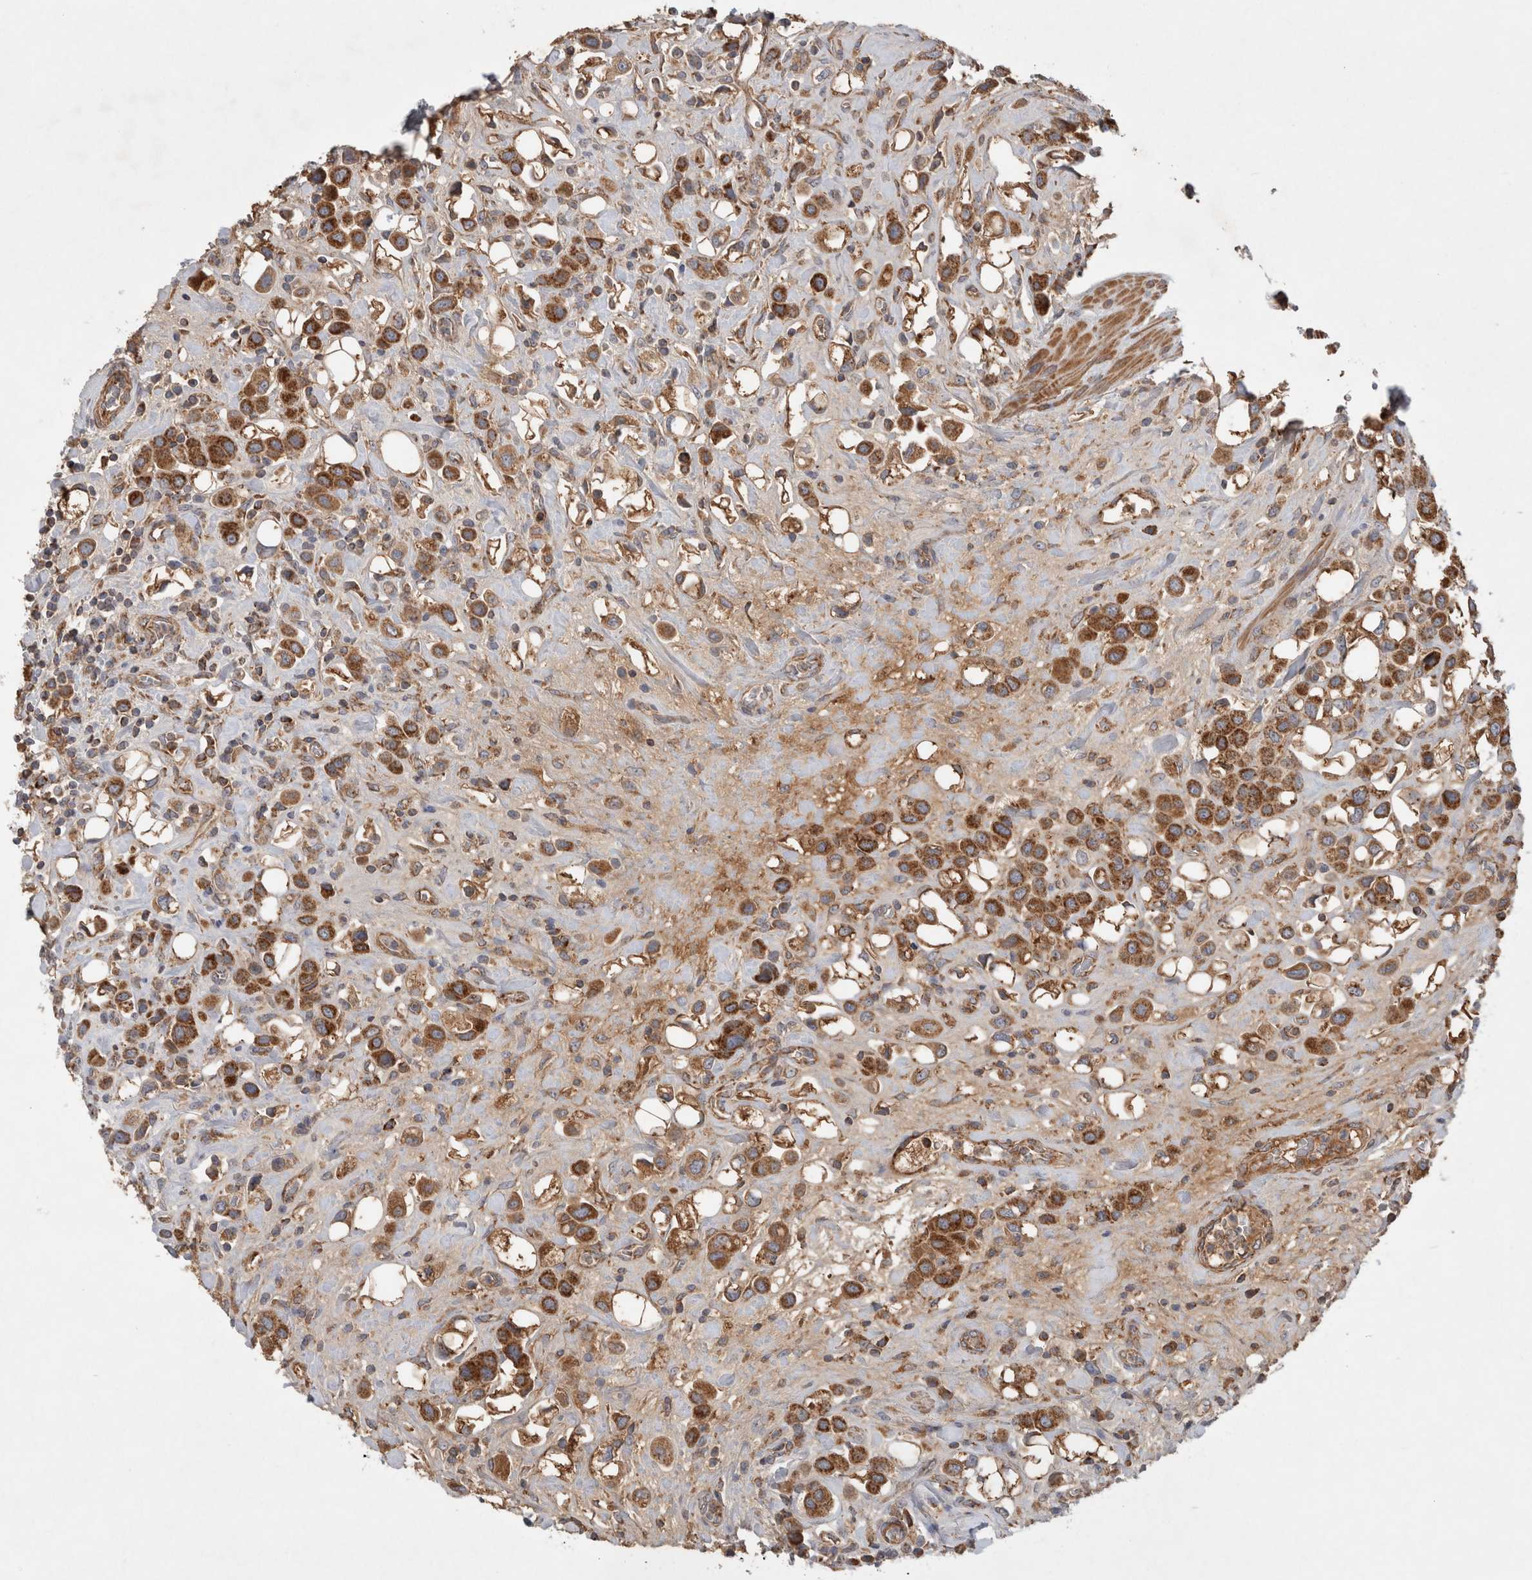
{"staining": {"intensity": "moderate", "quantity": ">75%", "location": "cytoplasmic/membranous"}, "tissue": "urothelial cancer", "cell_type": "Tumor cells", "image_type": "cancer", "snomed": [{"axis": "morphology", "description": "Urothelial carcinoma, High grade"}, {"axis": "topography", "description": "Urinary bladder"}], "caption": "Urothelial cancer stained for a protein (brown) shows moderate cytoplasmic/membranous positive expression in about >75% of tumor cells.", "gene": "MRPS28", "patient": {"sex": "male", "age": 50}}